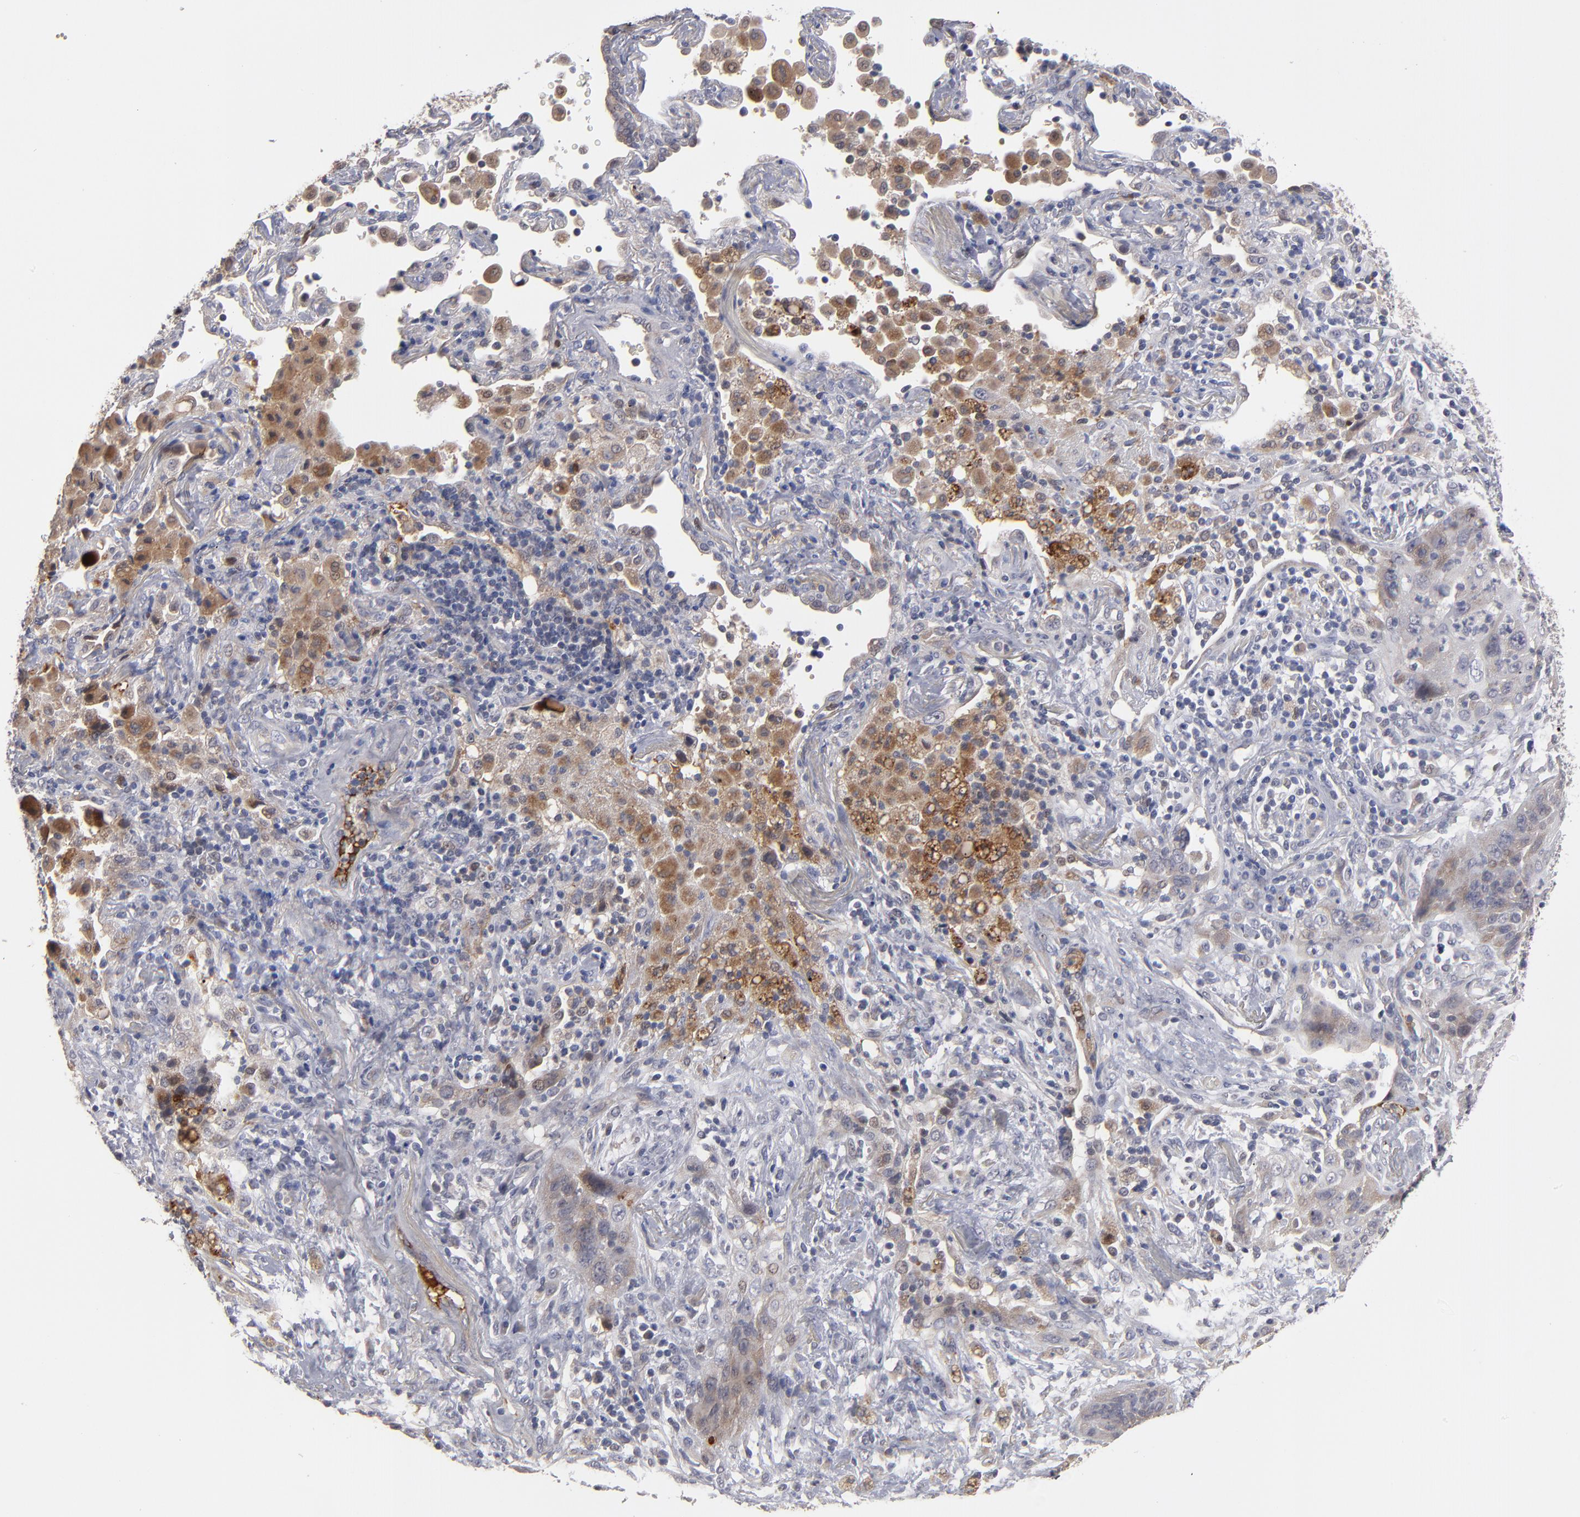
{"staining": {"intensity": "negative", "quantity": "none", "location": "none"}, "tissue": "lung cancer", "cell_type": "Tumor cells", "image_type": "cancer", "snomed": [{"axis": "morphology", "description": "Squamous cell carcinoma, NOS"}, {"axis": "topography", "description": "Lung"}], "caption": "There is no significant expression in tumor cells of squamous cell carcinoma (lung).", "gene": "EXD2", "patient": {"sex": "female", "age": 67}}